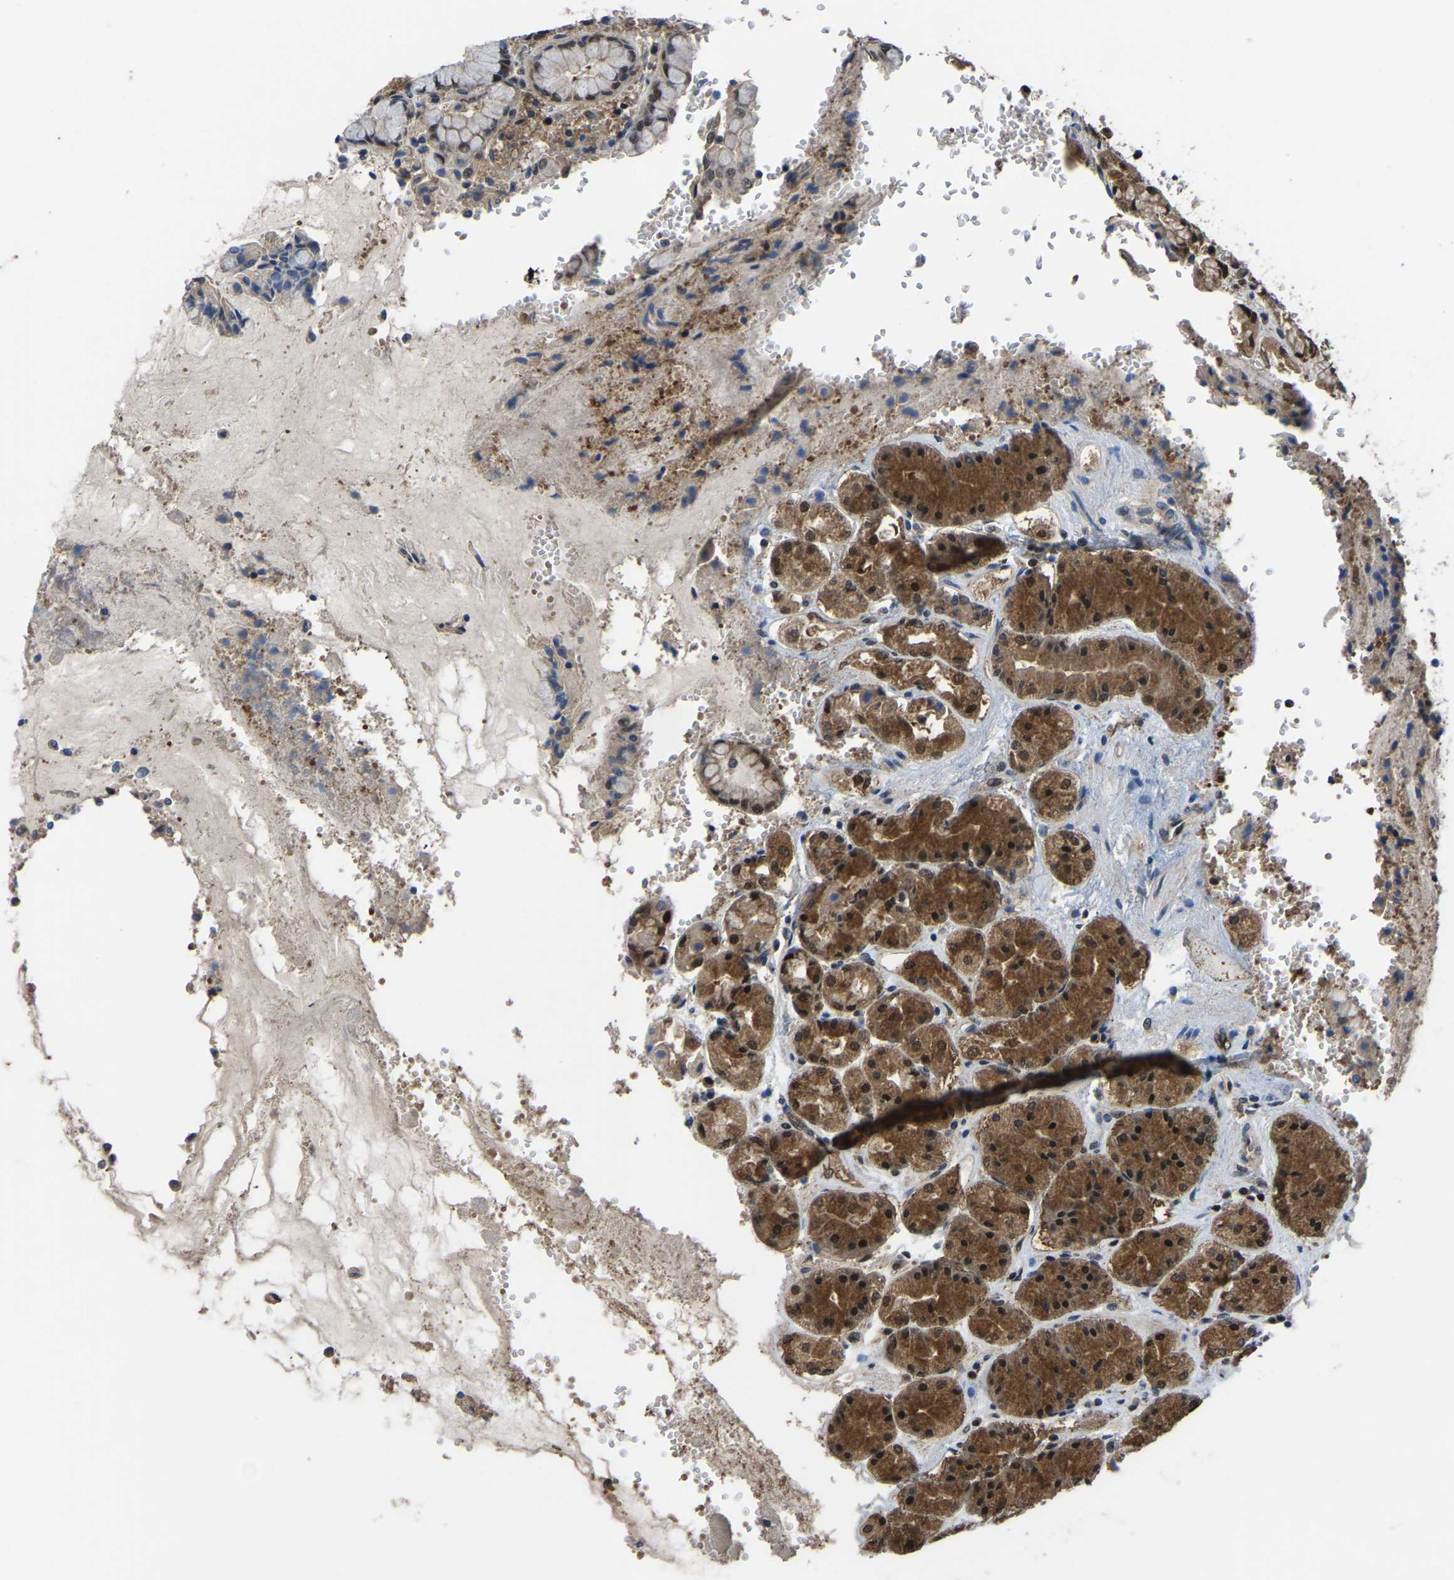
{"staining": {"intensity": "strong", "quantity": ">75%", "location": "cytoplasmic/membranous,nuclear"}, "tissue": "stomach", "cell_type": "Glandular cells", "image_type": "normal", "snomed": [{"axis": "morphology", "description": "Normal tissue, NOS"}, {"axis": "topography", "description": "Stomach"}, {"axis": "topography", "description": "Stomach, lower"}], "caption": "Immunohistochemical staining of unremarkable stomach exhibits high levels of strong cytoplasmic/membranous,nuclear positivity in approximately >75% of glandular cells. The staining was performed using DAB (3,3'-diaminobenzidine), with brown indicating positive protein expression. Nuclei are stained blue with hematoxylin.", "gene": "DFFA", "patient": {"sex": "female", "age": 56}}